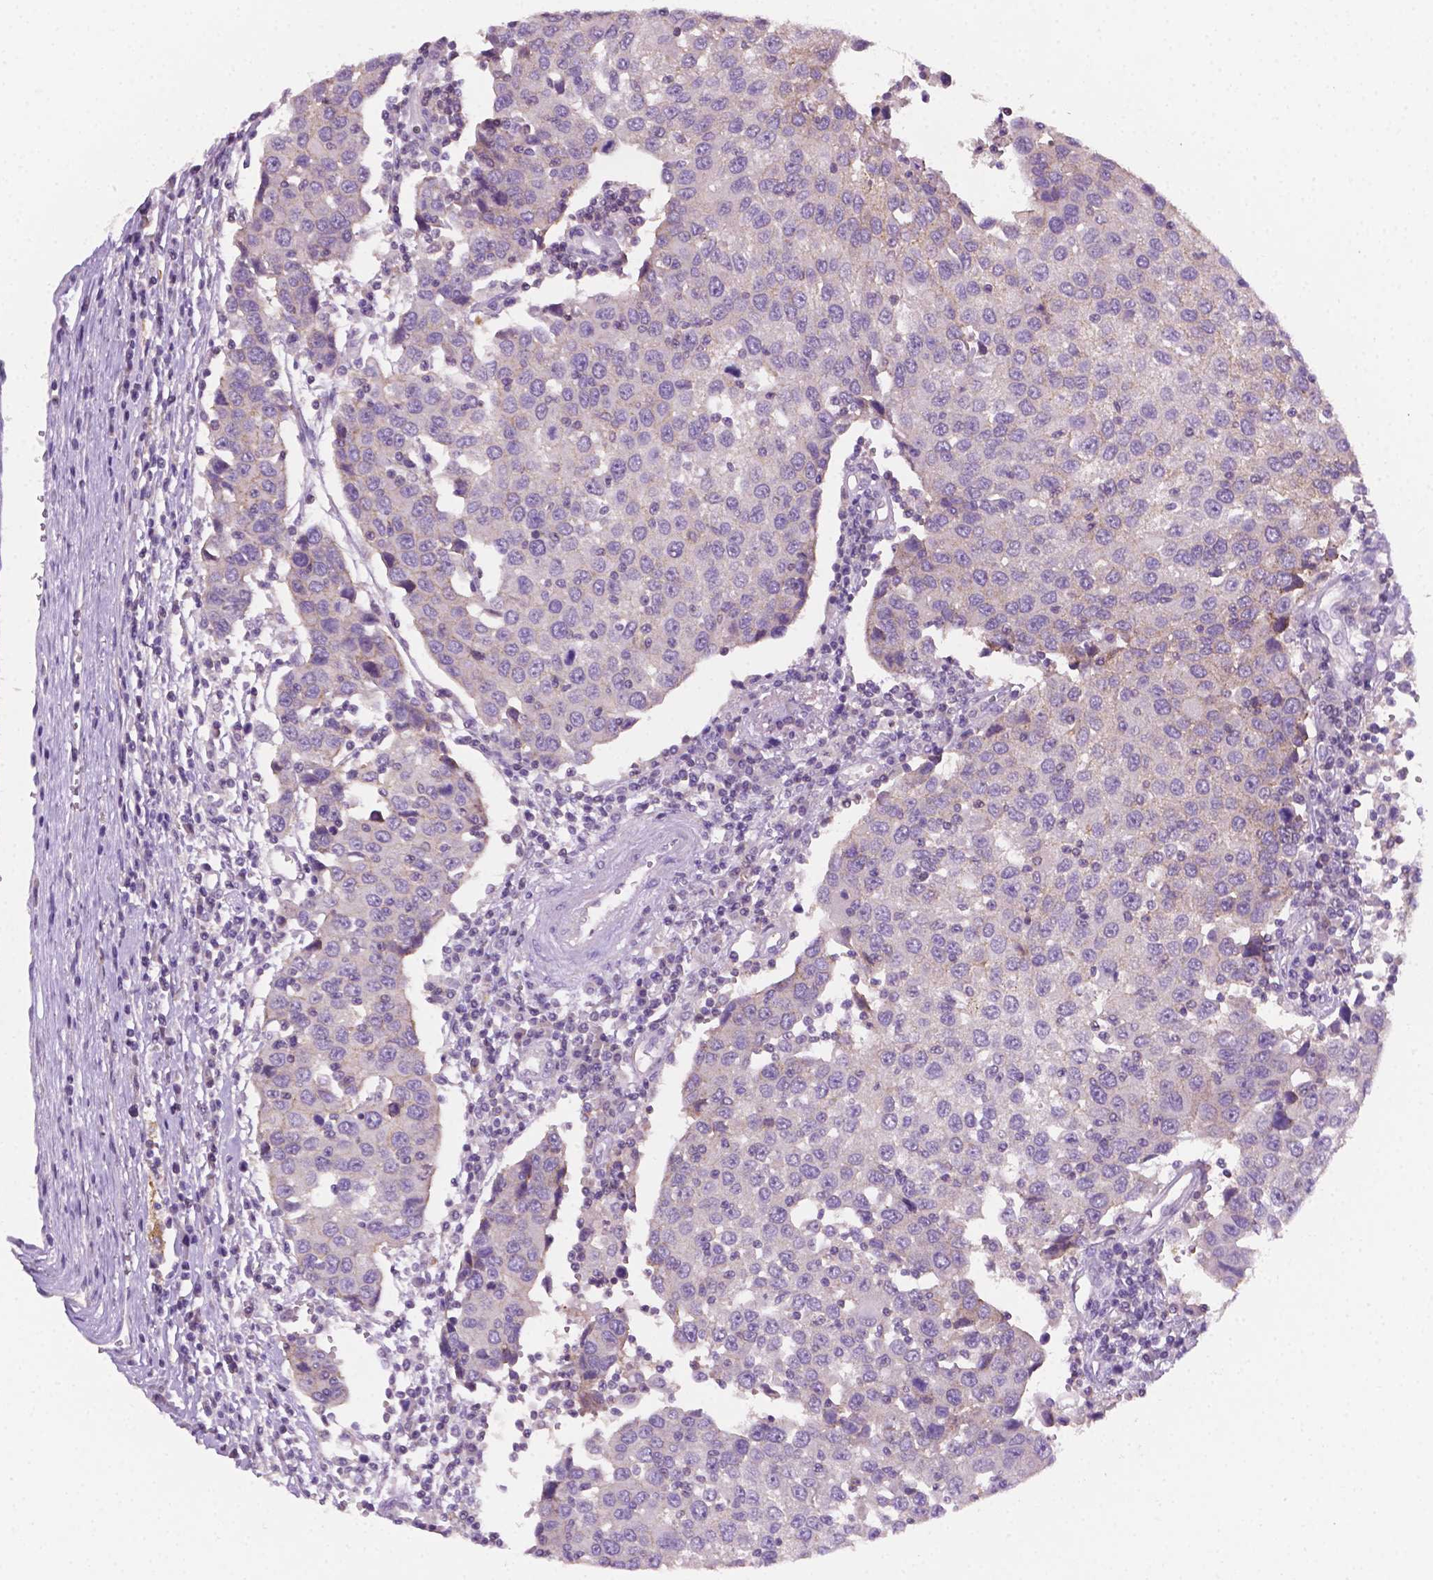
{"staining": {"intensity": "negative", "quantity": "none", "location": "none"}, "tissue": "urothelial cancer", "cell_type": "Tumor cells", "image_type": "cancer", "snomed": [{"axis": "morphology", "description": "Urothelial carcinoma, High grade"}, {"axis": "topography", "description": "Urinary bladder"}], "caption": "IHC image of neoplastic tissue: human urothelial carcinoma (high-grade) stained with DAB displays no significant protein expression in tumor cells. (IHC, brightfield microscopy, high magnification).", "gene": "EGFR", "patient": {"sex": "female", "age": 85}}